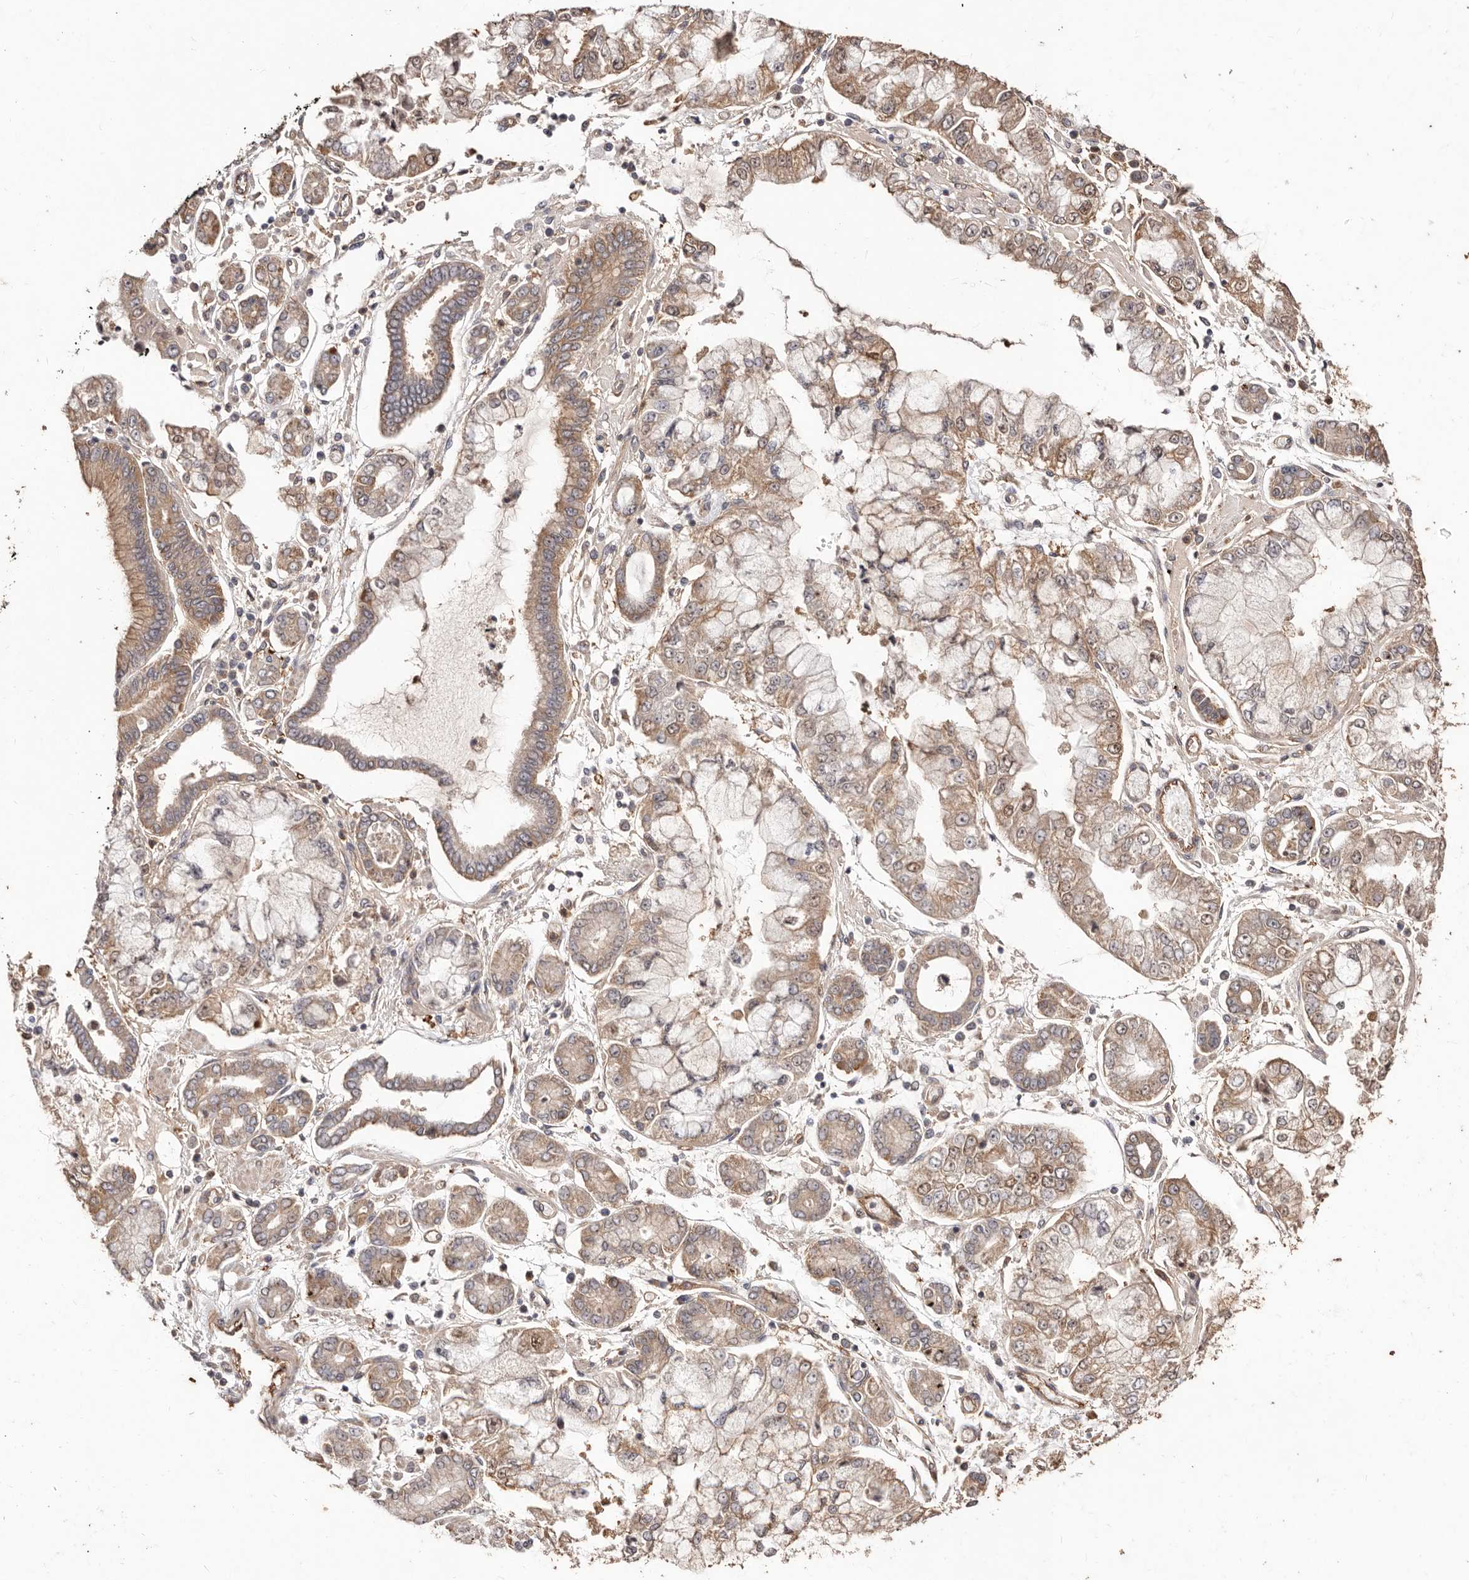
{"staining": {"intensity": "weak", "quantity": ">75%", "location": "cytoplasmic/membranous"}, "tissue": "stomach cancer", "cell_type": "Tumor cells", "image_type": "cancer", "snomed": [{"axis": "morphology", "description": "Adenocarcinoma, NOS"}, {"axis": "topography", "description": "Stomach"}], "caption": "Human adenocarcinoma (stomach) stained for a protein (brown) reveals weak cytoplasmic/membranous positive staining in approximately >75% of tumor cells.", "gene": "CCL14", "patient": {"sex": "male", "age": 76}}